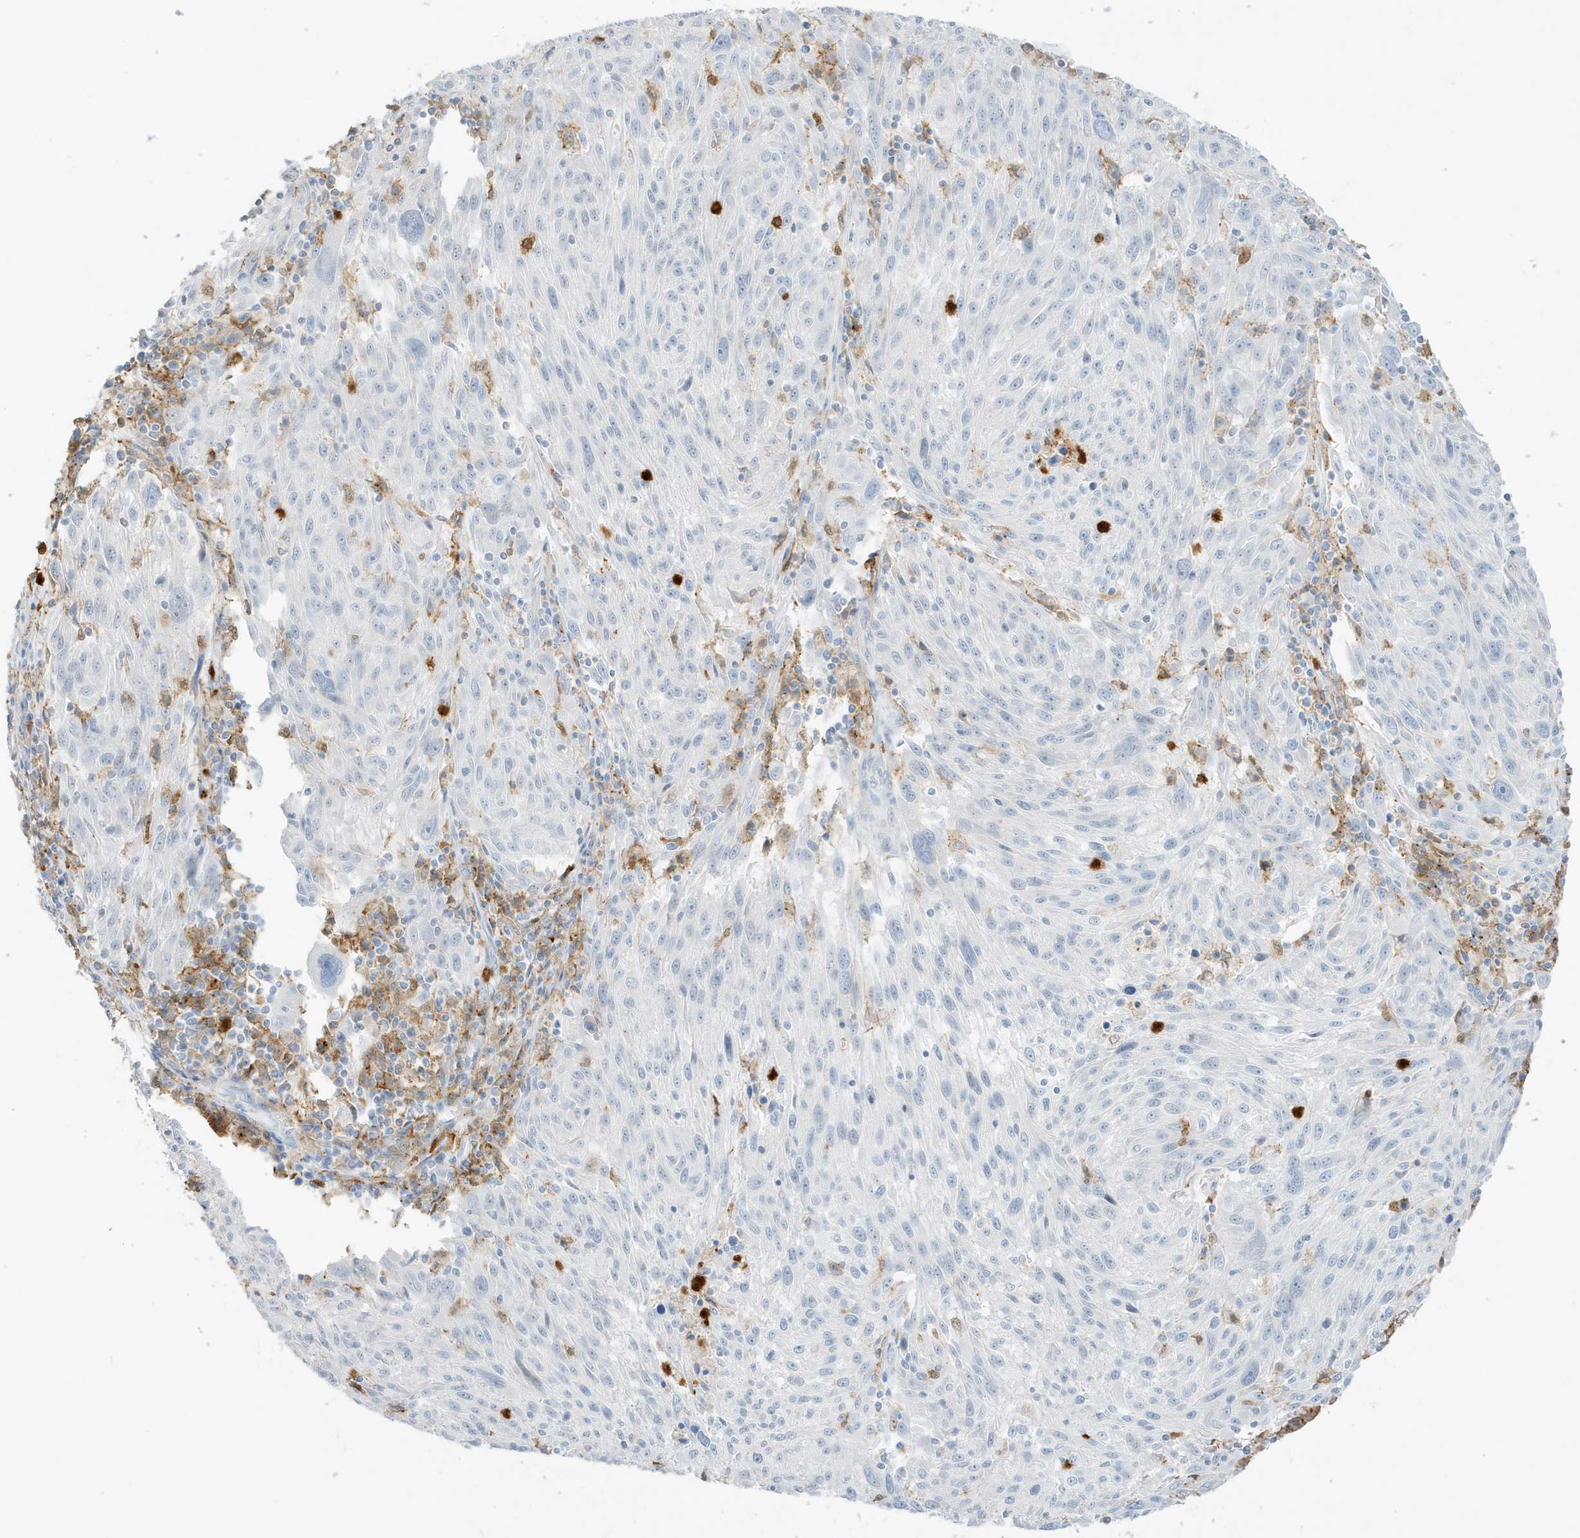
{"staining": {"intensity": "negative", "quantity": "none", "location": "none"}, "tissue": "melanoma", "cell_type": "Tumor cells", "image_type": "cancer", "snomed": [{"axis": "morphology", "description": "Malignant melanoma, NOS"}, {"axis": "topography", "description": "Skin"}], "caption": "Malignant melanoma was stained to show a protein in brown. There is no significant positivity in tumor cells.", "gene": "GCA", "patient": {"sex": "male", "age": 53}}